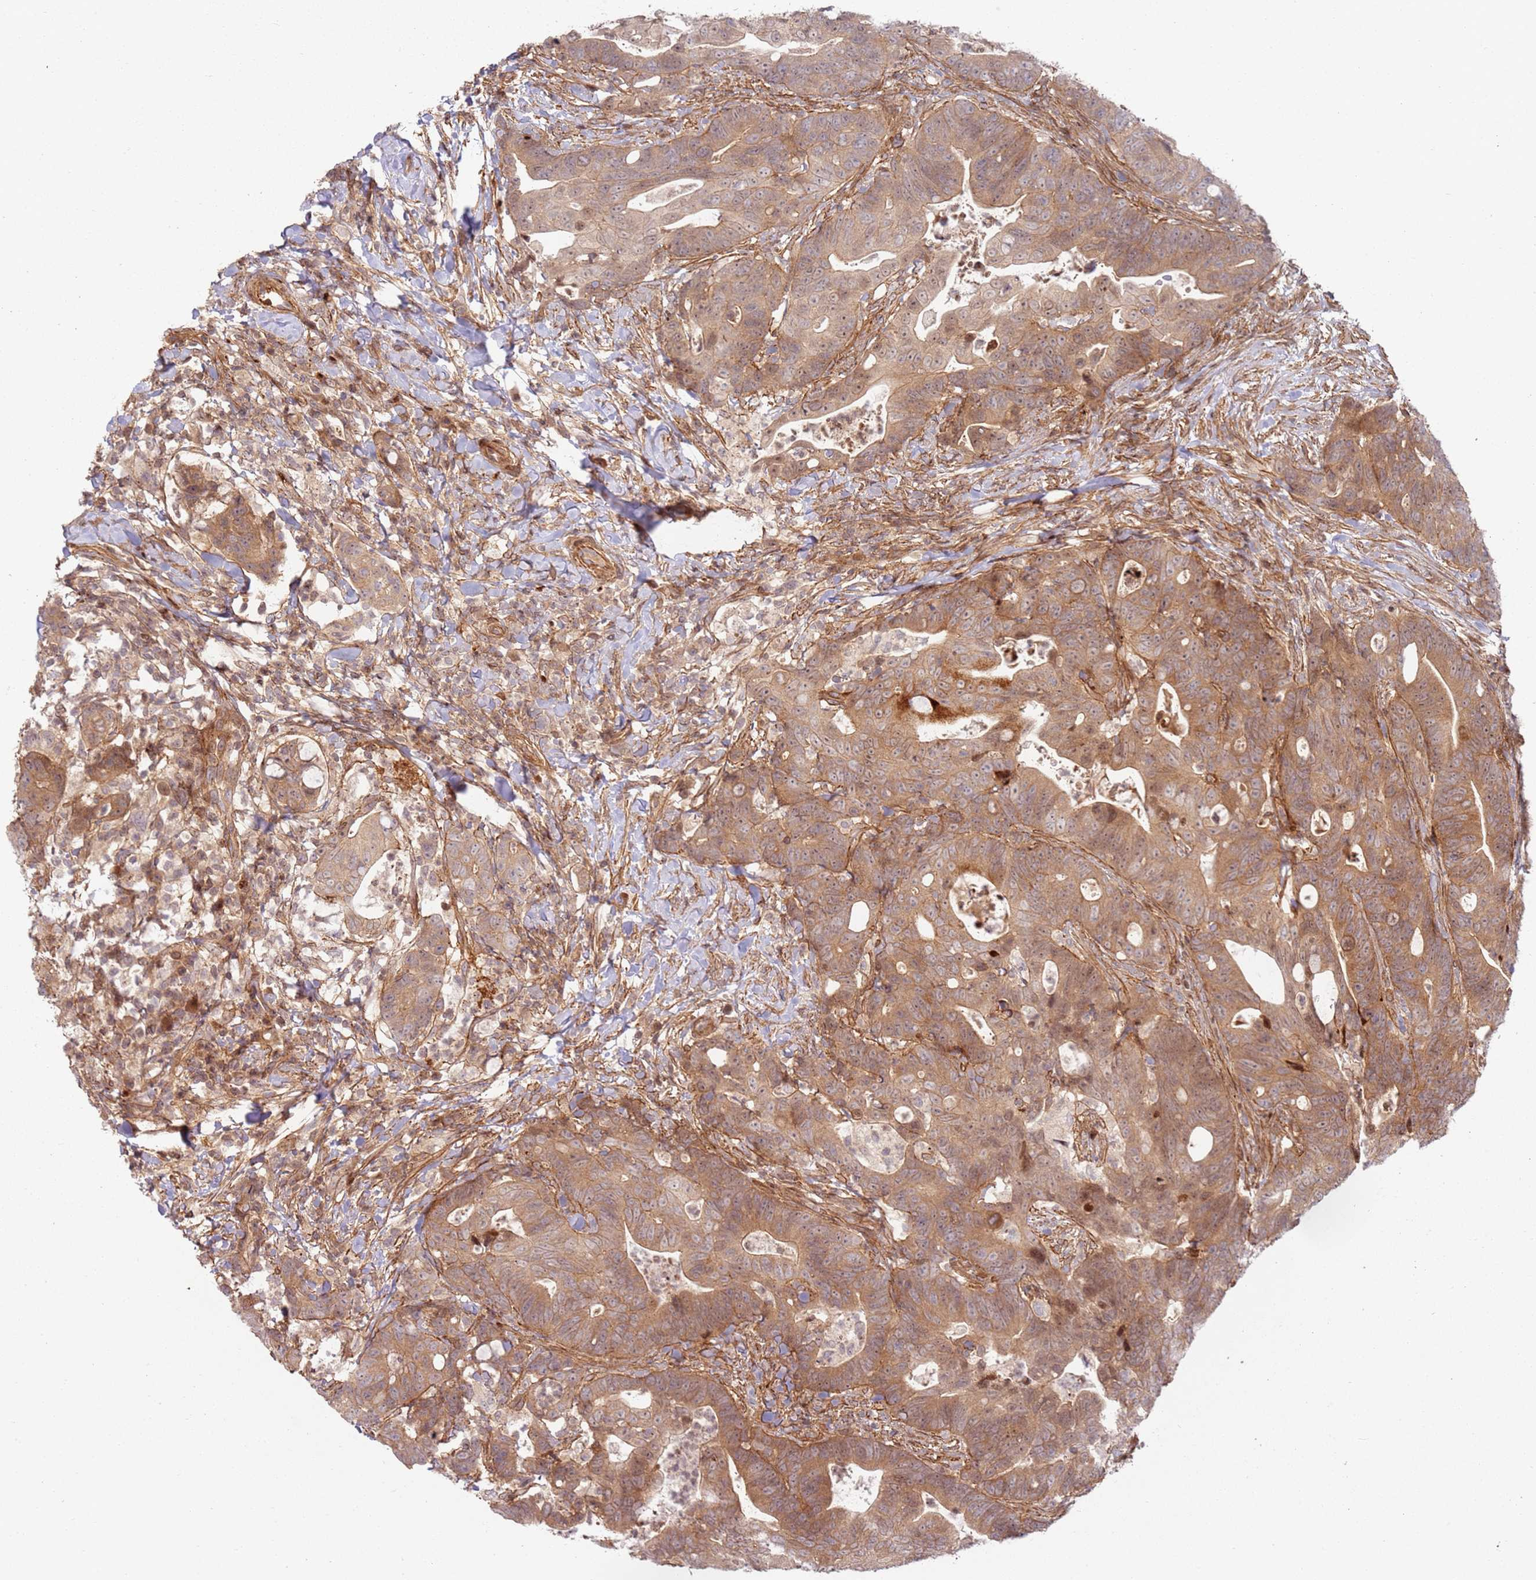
{"staining": {"intensity": "moderate", "quantity": ">75%", "location": "cytoplasmic/membranous"}, "tissue": "colorectal cancer", "cell_type": "Tumor cells", "image_type": "cancer", "snomed": [{"axis": "morphology", "description": "Adenocarcinoma, NOS"}, {"axis": "topography", "description": "Colon"}], "caption": "A brown stain highlights moderate cytoplasmic/membranous staining of a protein in colorectal cancer tumor cells. Nuclei are stained in blue.", "gene": "TMEM233", "patient": {"sex": "female", "age": 82}}